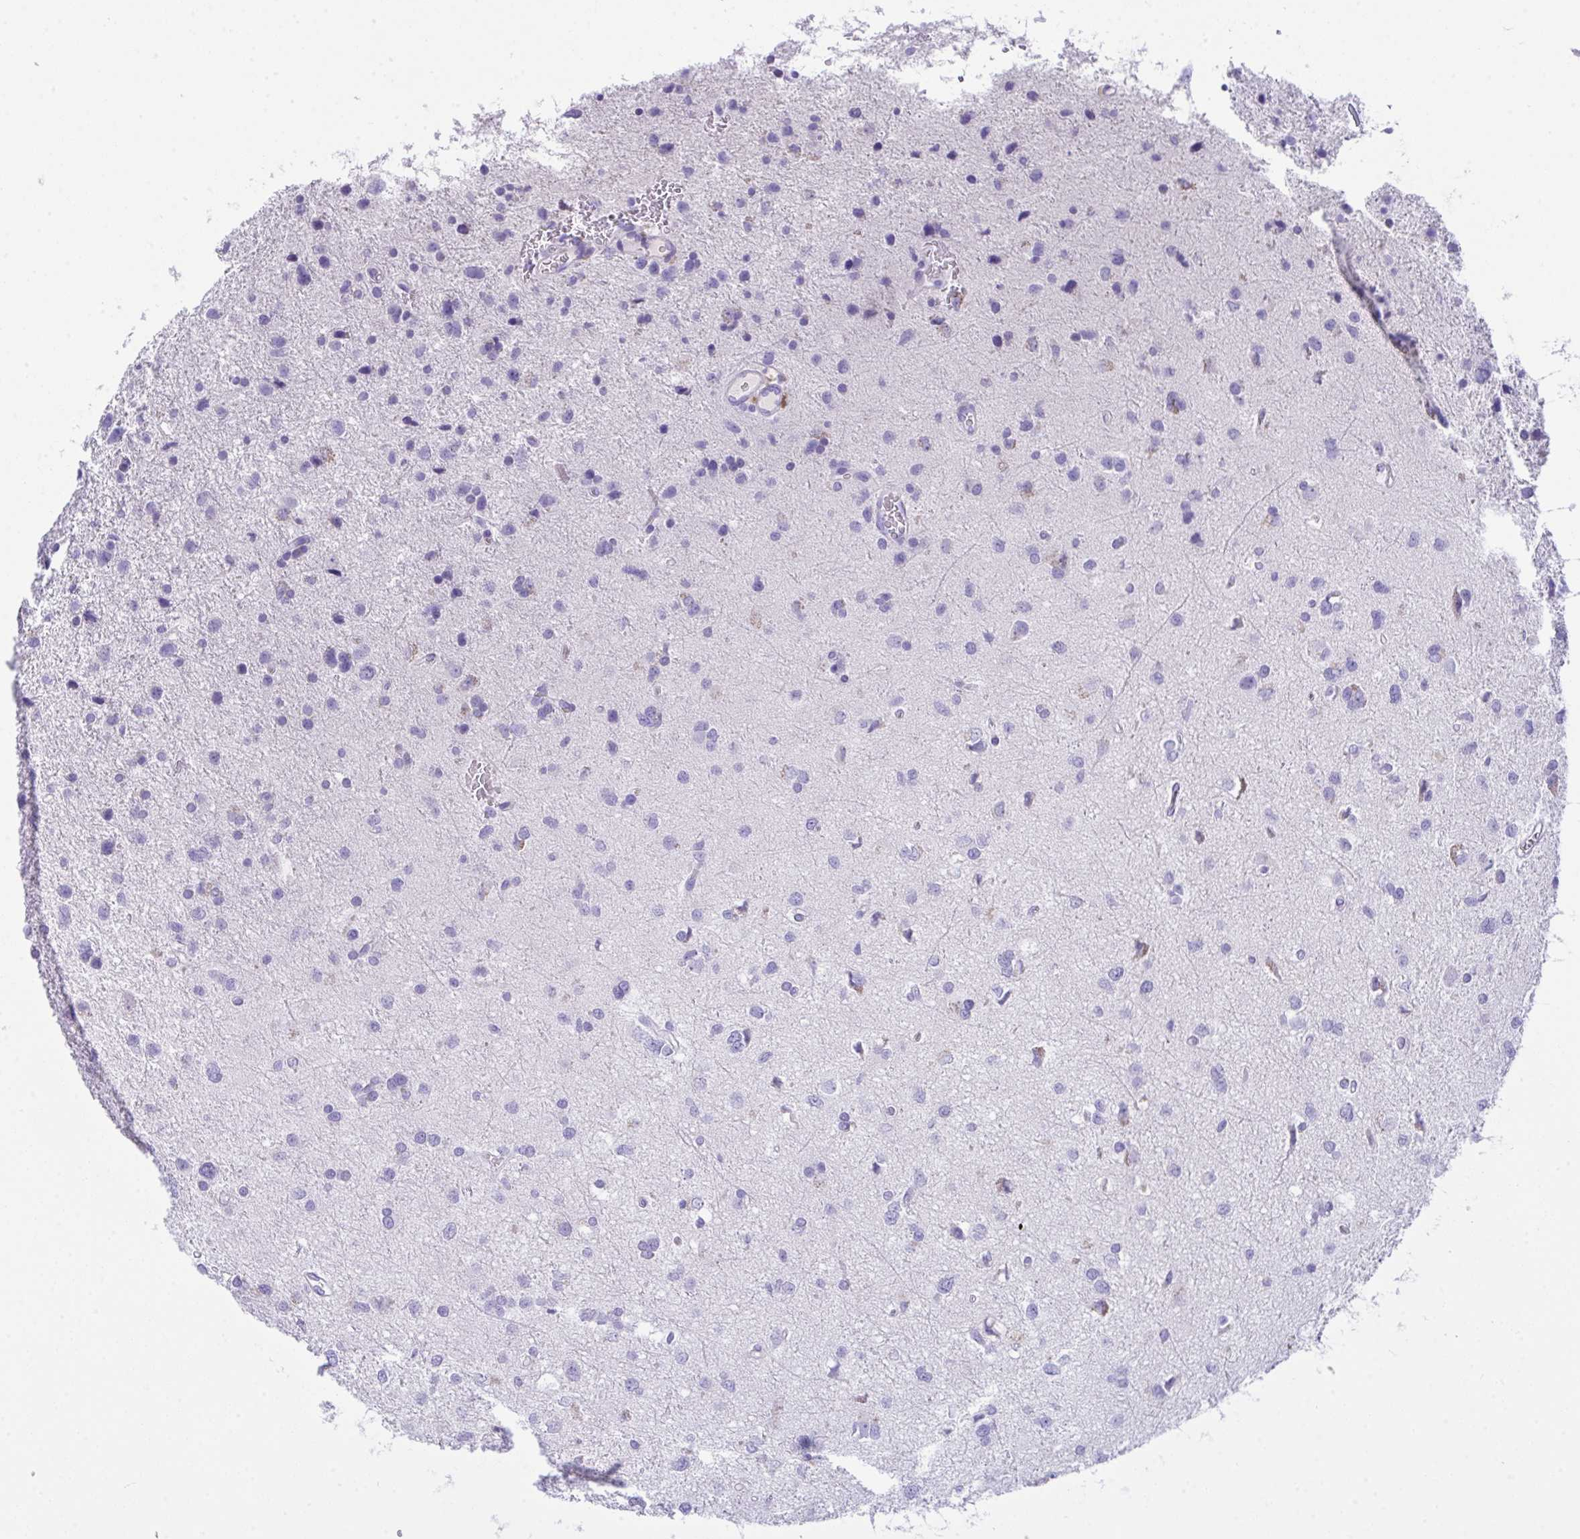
{"staining": {"intensity": "negative", "quantity": "none", "location": "none"}, "tissue": "glioma", "cell_type": "Tumor cells", "image_type": "cancer", "snomed": [{"axis": "morphology", "description": "Glioma, malignant, Low grade"}, {"axis": "topography", "description": "Brain"}], "caption": "This histopathology image is of malignant low-grade glioma stained with immunohistochemistry (IHC) to label a protein in brown with the nuclei are counter-stained blue. There is no expression in tumor cells. The staining is performed using DAB brown chromogen with nuclei counter-stained in using hematoxylin.", "gene": "GLB1L2", "patient": {"sex": "female", "age": 55}}